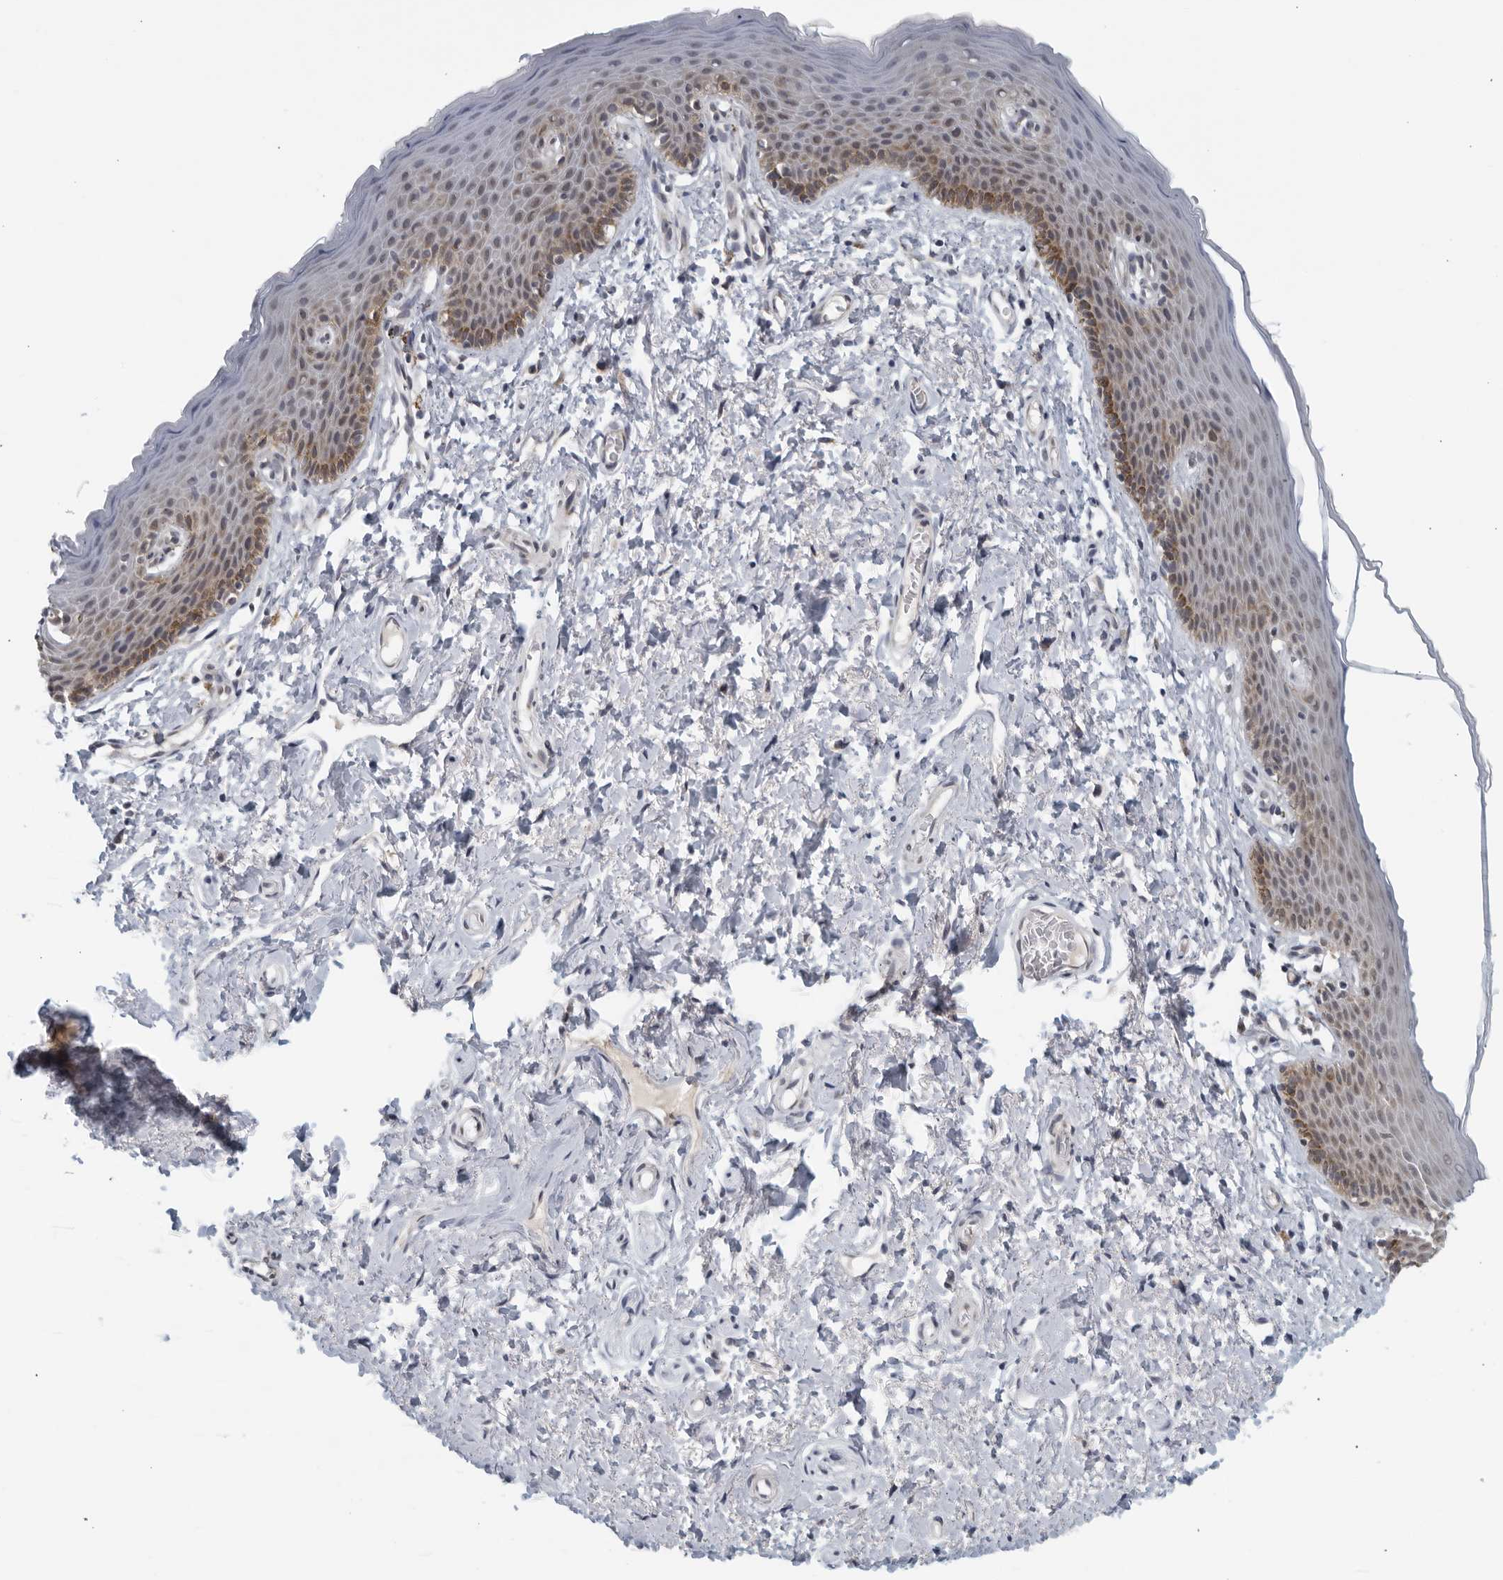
{"staining": {"intensity": "moderate", "quantity": "<25%", "location": "cytoplasmic/membranous"}, "tissue": "skin", "cell_type": "Epidermal cells", "image_type": "normal", "snomed": [{"axis": "morphology", "description": "Normal tissue, NOS"}, {"axis": "topography", "description": "Vulva"}], "caption": "High-power microscopy captured an immunohistochemistry histopathology image of normal skin, revealing moderate cytoplasmic/membranous positivity in about <25% of epidermal cells. The protein of interest is stained brown, and the nuclei are stained in blue (DAB IHC with brightfield microscopy, high magnification).", "gene": "RC3H1", "patient": {"sex": "female", "age": 66}}